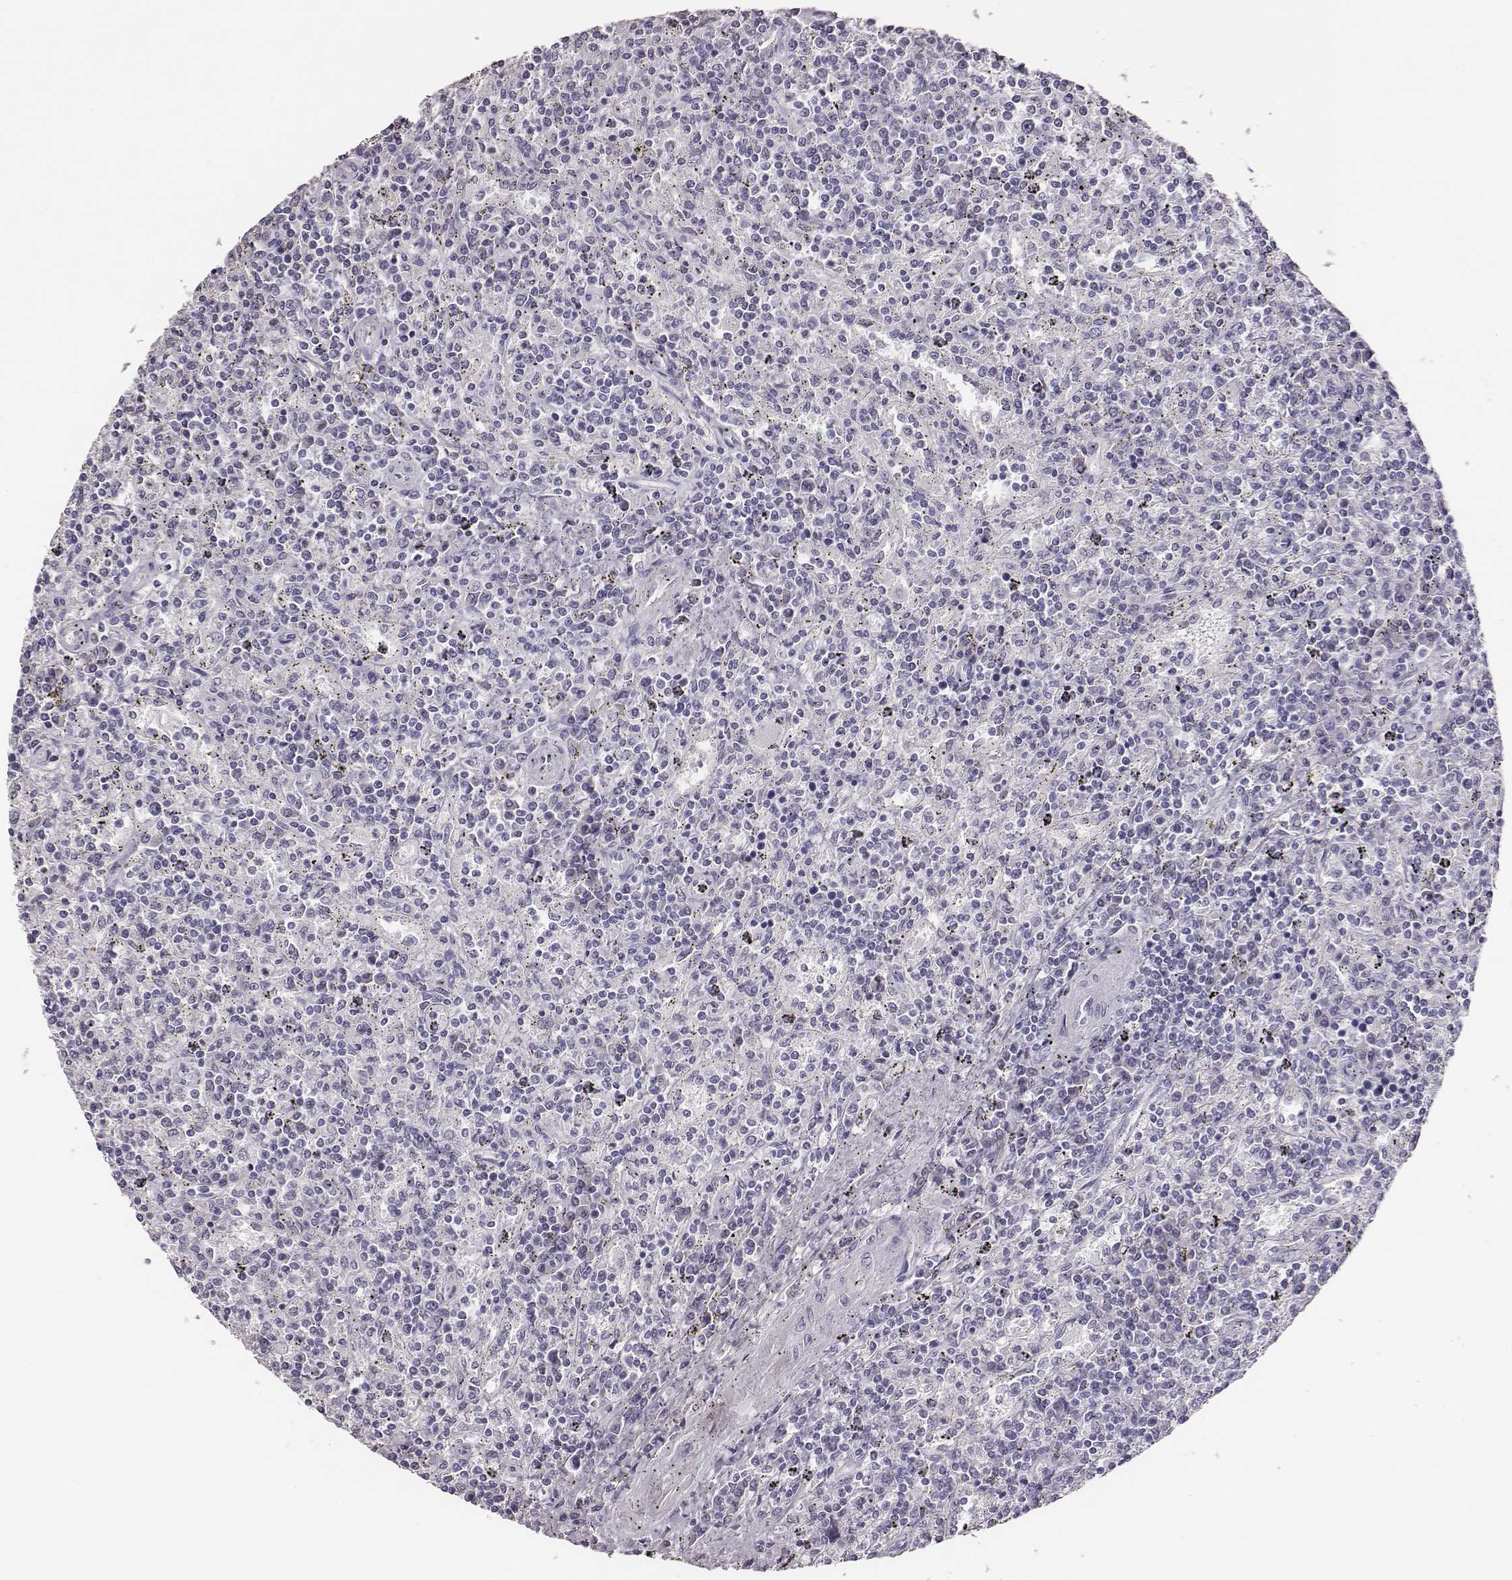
{"staining": {"intensity": "negative", "quantity": "none", "location": "none"}, "tissue": "lymphoma", "cell_type": "Tumor cells", "image_type": "cancer", "snomed": [{"axis": "morphology", "description": "Malignant lymphoma, non-Hodgkin's type, Low grade"}, {"axis": "topography", "description": "Spleen"}], "caption": "Immunohistochemistry (IHC) micrograph of human lymphoma stained for a protein (brown), which displays no staining in tumor cells. (Immunohistochemistry, brightfield microscopy, high magnification).", "gene": "GUCA1A", "patient": {"sex": "male", "age": 62}}